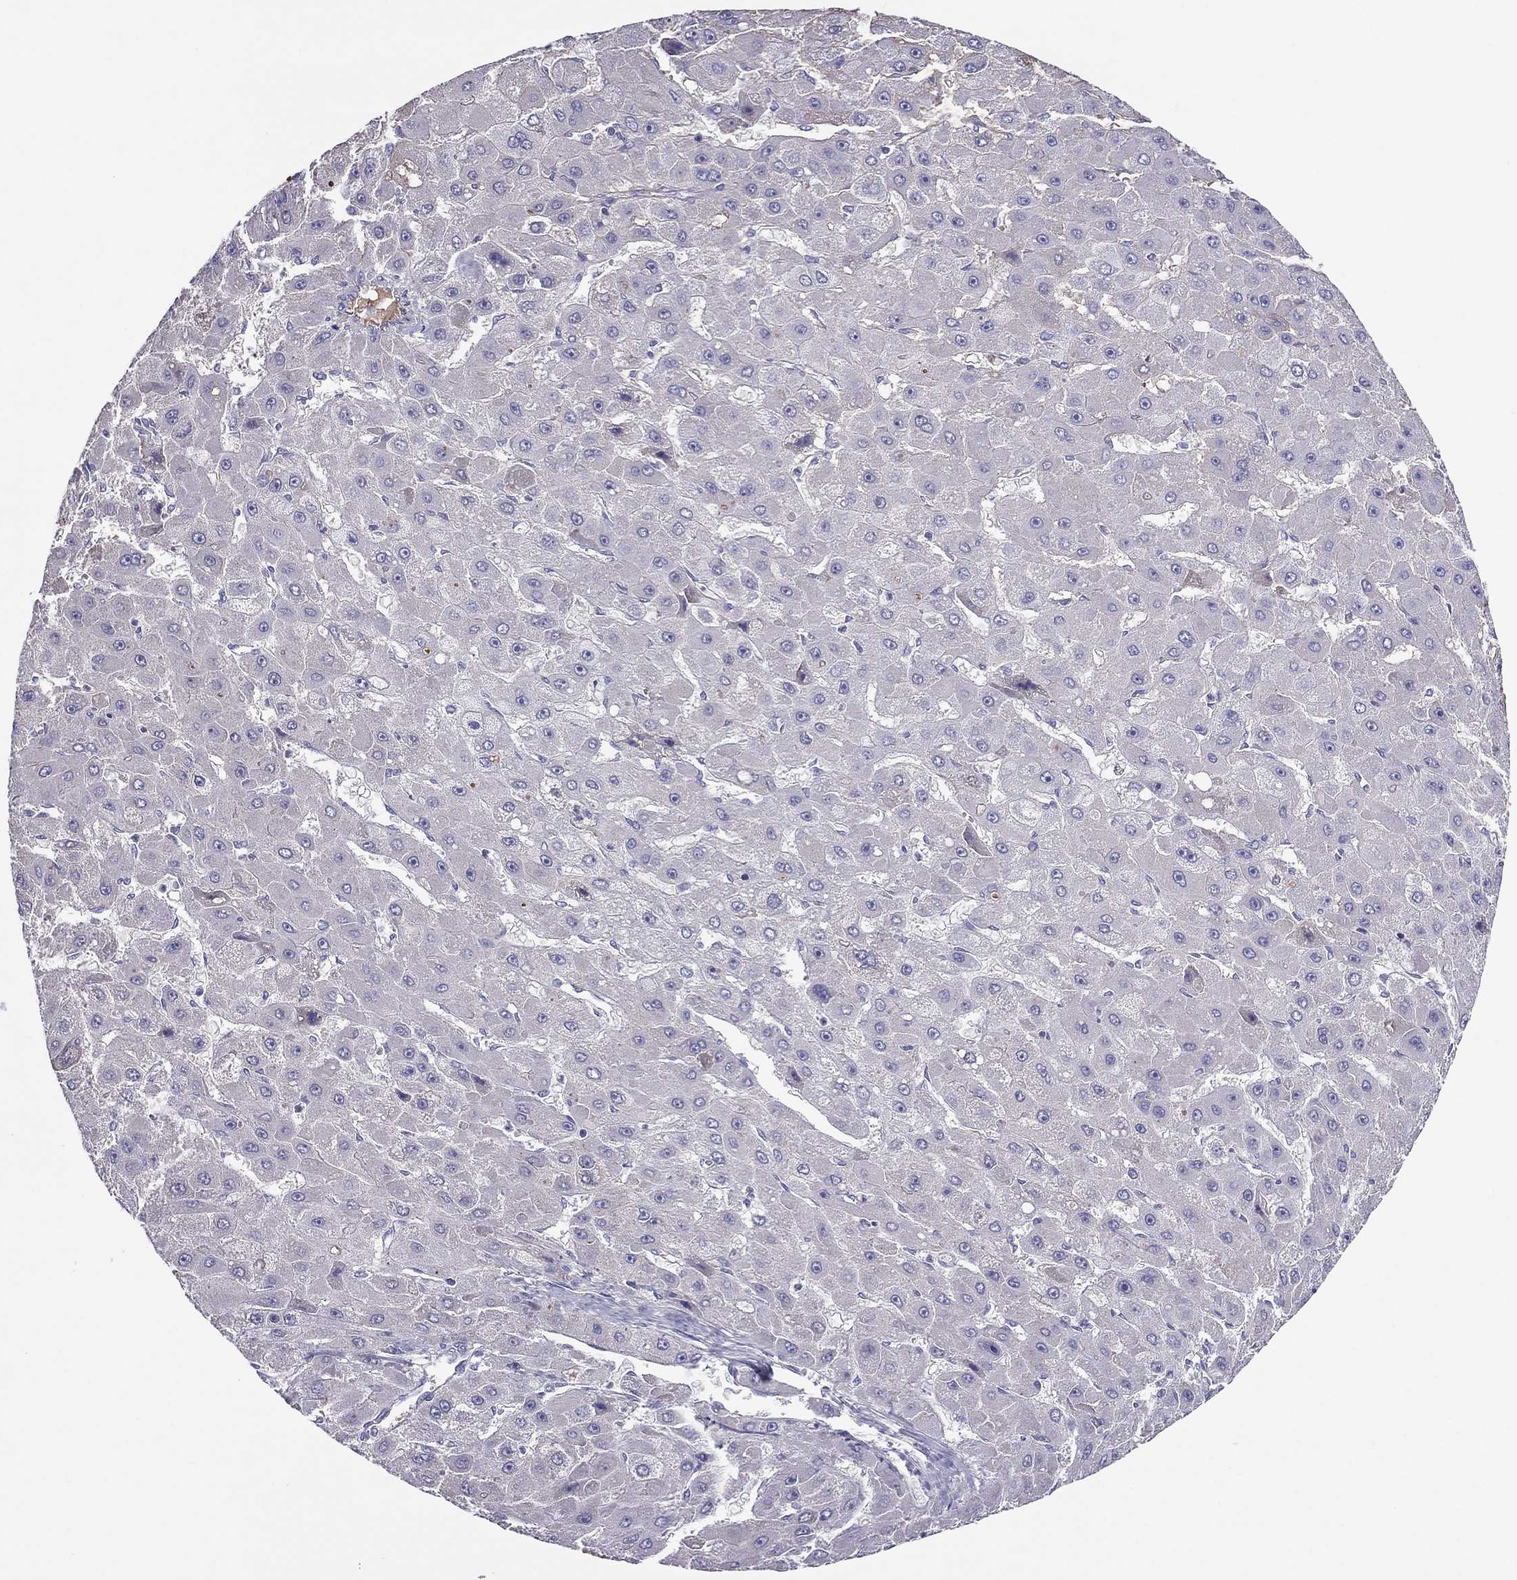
{"staining": {"intensity": "negative", "quantity": "none", "location": "none"}, "tissue": "liver cancer", "cell_type": "Tumor cells", "image_type": "cancer", "snomed": [{"axis": "morphology", "description": "Carcinoma, Hepatocellular, NOS"}, {"axis": "topography", "description": "Liver"}], "caption": "This is a photomicrograph of immunohistochemistry (IHC) staining of hepatocellular carcinoma (liver), which shows no staining in tumor cells.", "gene": "TBC1D21", "patient": {"sex": "female", "age": 25}}